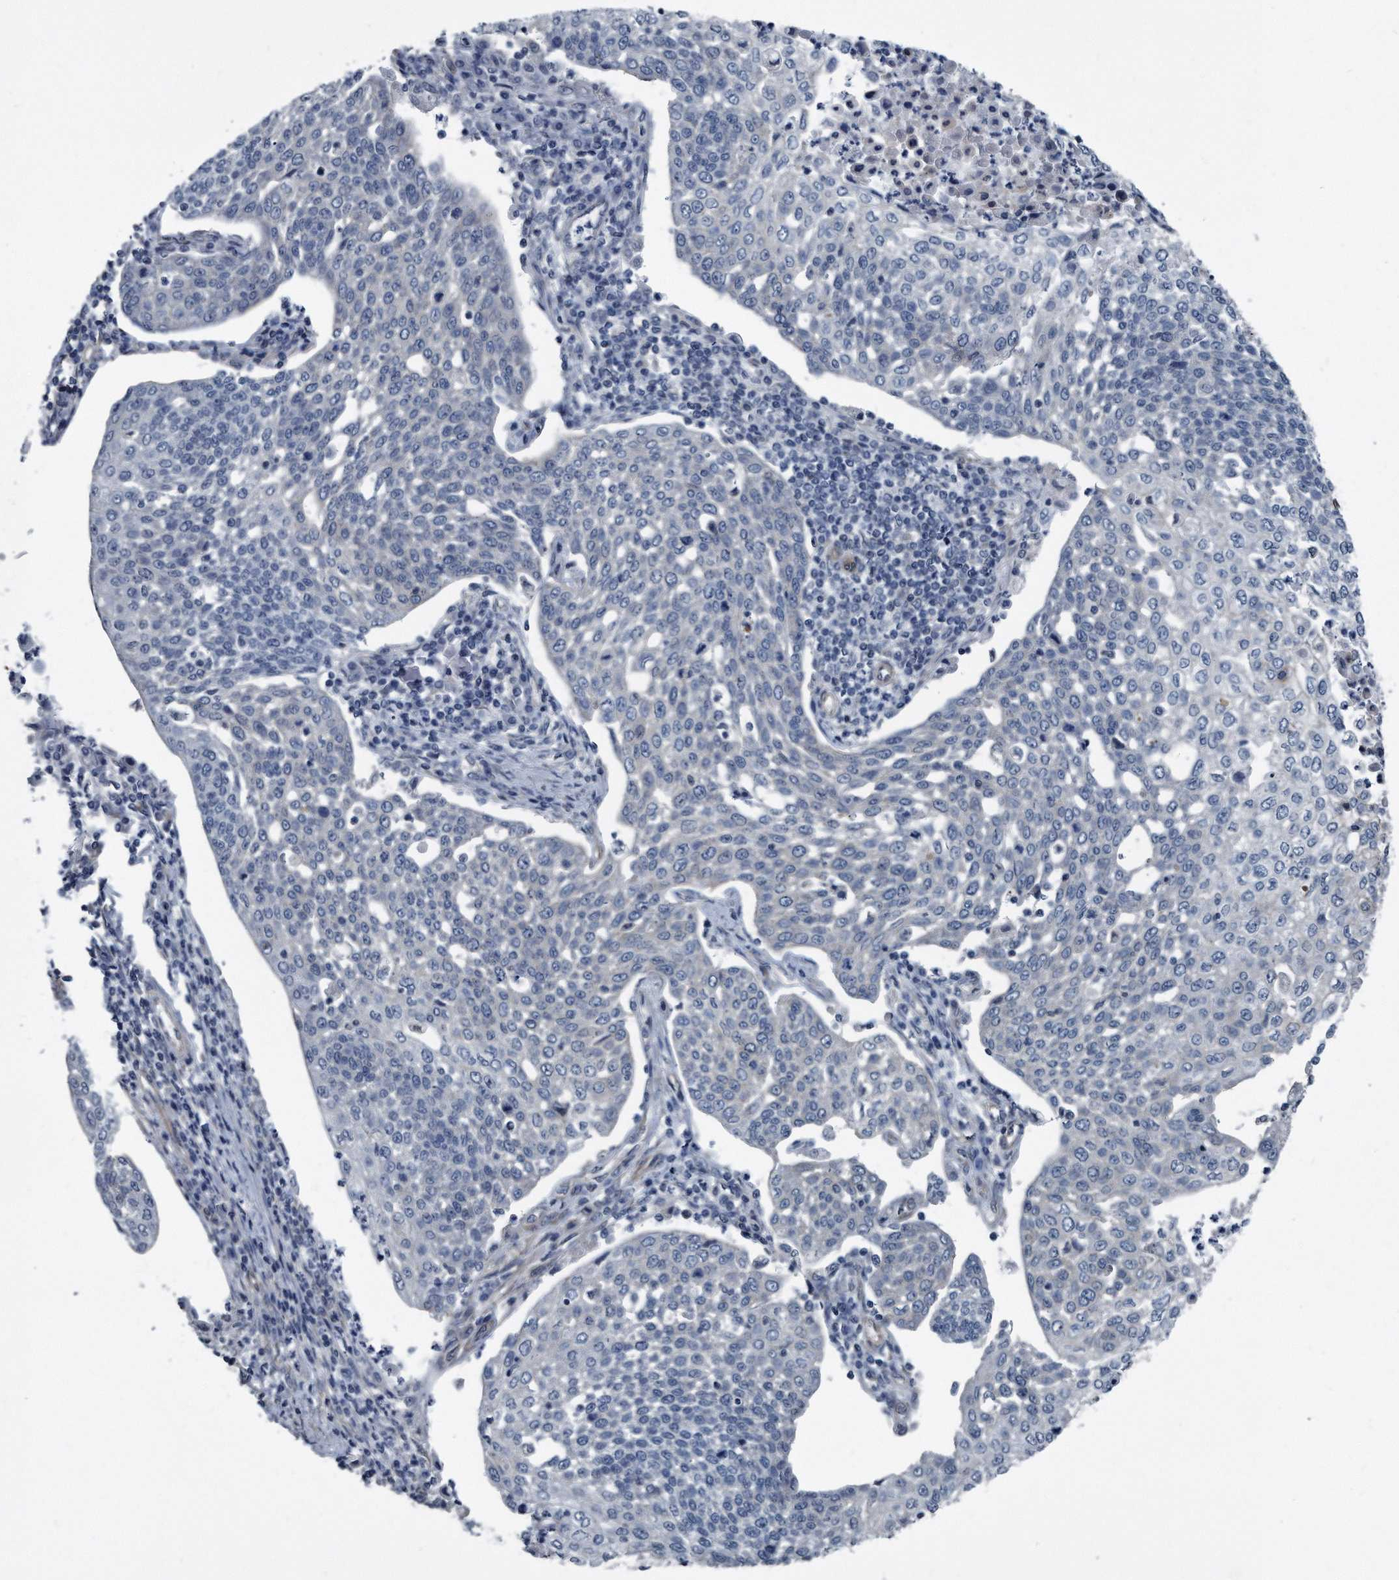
{"staining": {"intensity": "negative", "quantity": "none", "location": "none"}, "tissue": "cervical cancer", "cell_type": "Tumor cells", "image_type": "cancer", "snomed": [{"axis": "morphology", "description": "Squamous cell carcinoma, NOS"}, {"axis": "topography", "description": "Cervix"}], "caption": "IHC of cervical cancer (squamous cell carcinoma) demonstrates no staining in tumor cells. (DAB IHC, high magnification).", "gene": "PLEC", "patient": {"sex": "female", "age": 34}}